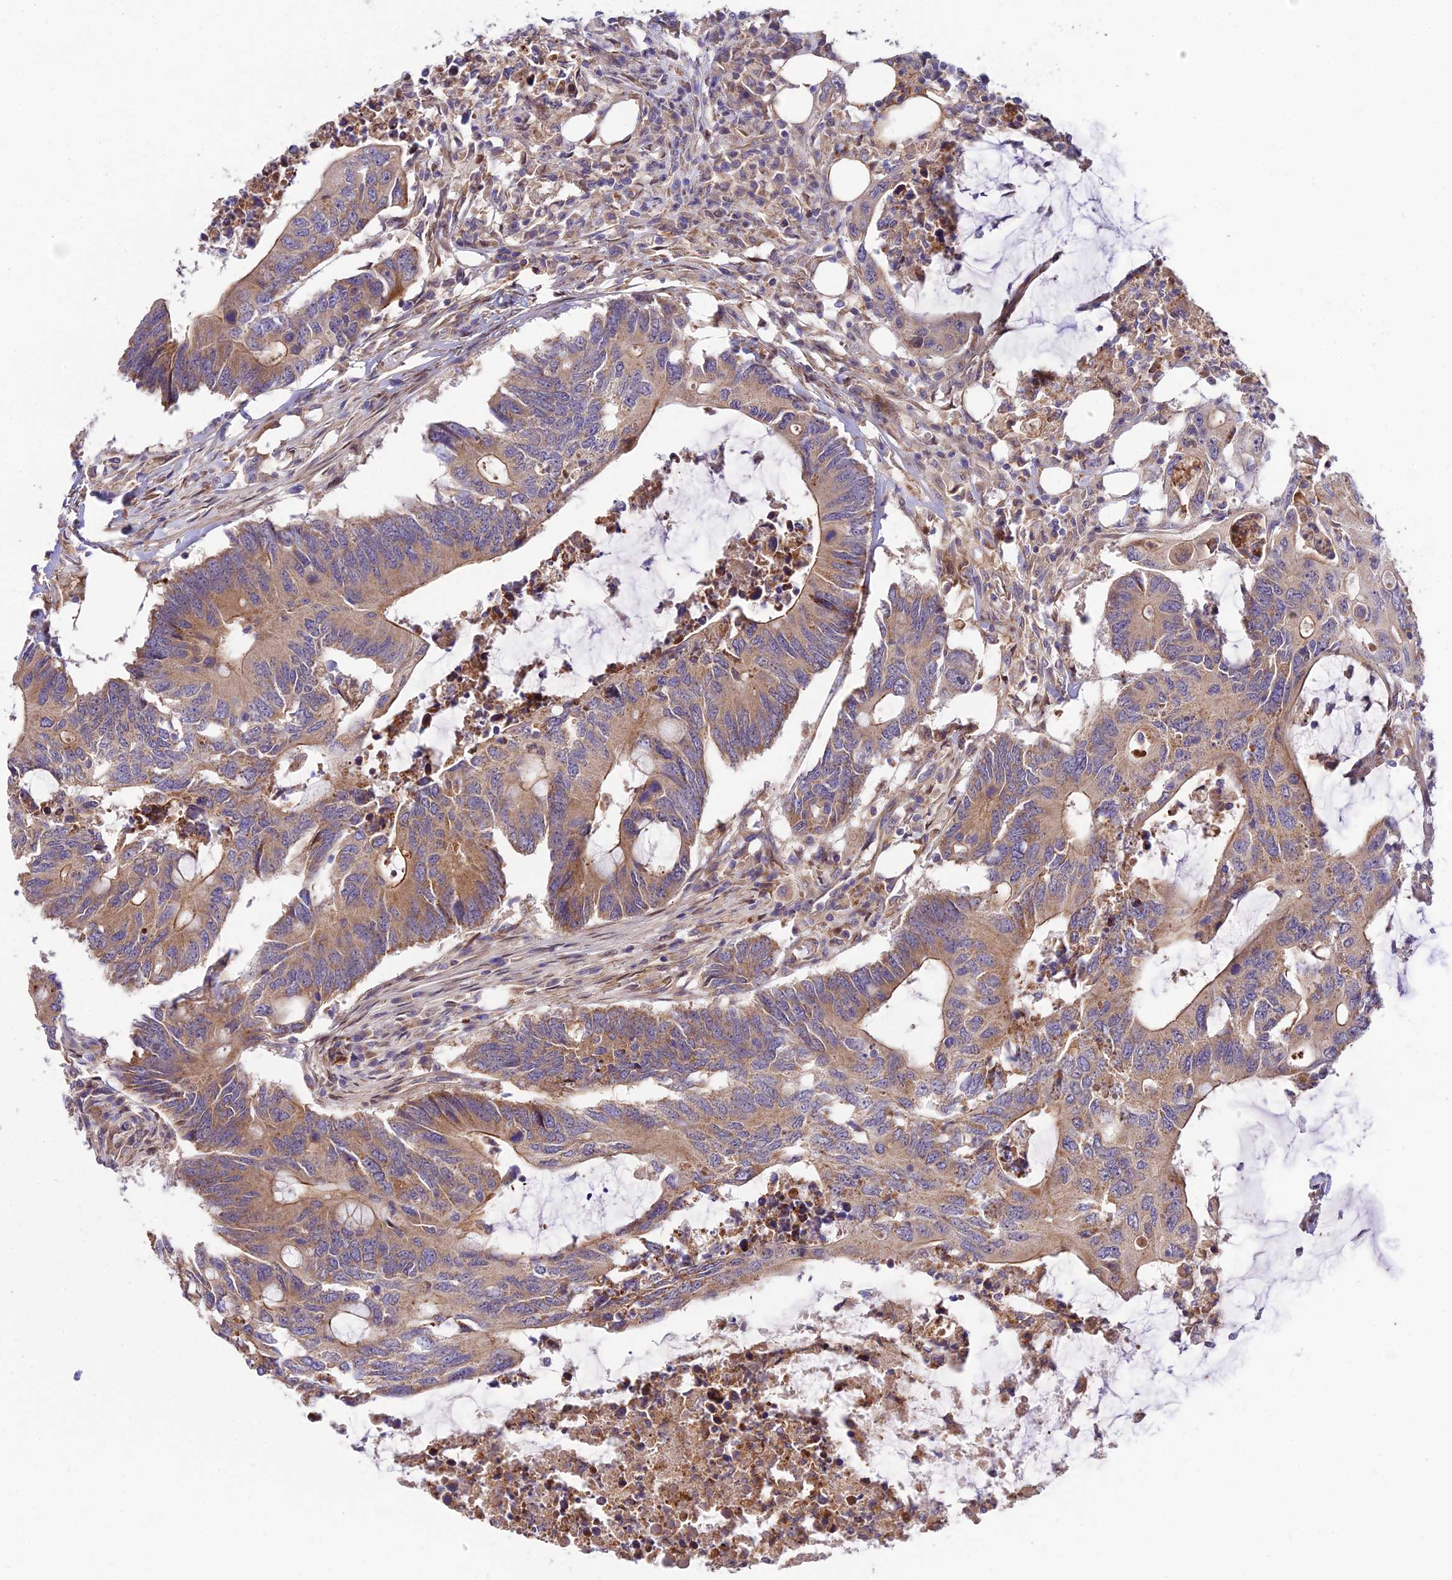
{"staining": {"intensity": "moderate", "quantity": ">75%", "location": "cytoplasmic/membranous"}, "tissue": "colorectal cancer", "cell_type": "Tumor cells", "image_type": "cancer", "snomed": [{"axis": "morphology", "description": "Adenocarcinoma, NOS"}, {"axis": "topography", "description": "Colon"}], "caption": "Immunohistochemical staining of adenocarcinoma (colorectal) exhibits medium levels of moderate cytoplasmic/membranous protein positivity in about >75% of tumor cells. Nuclei are stained in blue.", "gene": "TRIM43B", "patient": {"sex": "male", "age": 71}}